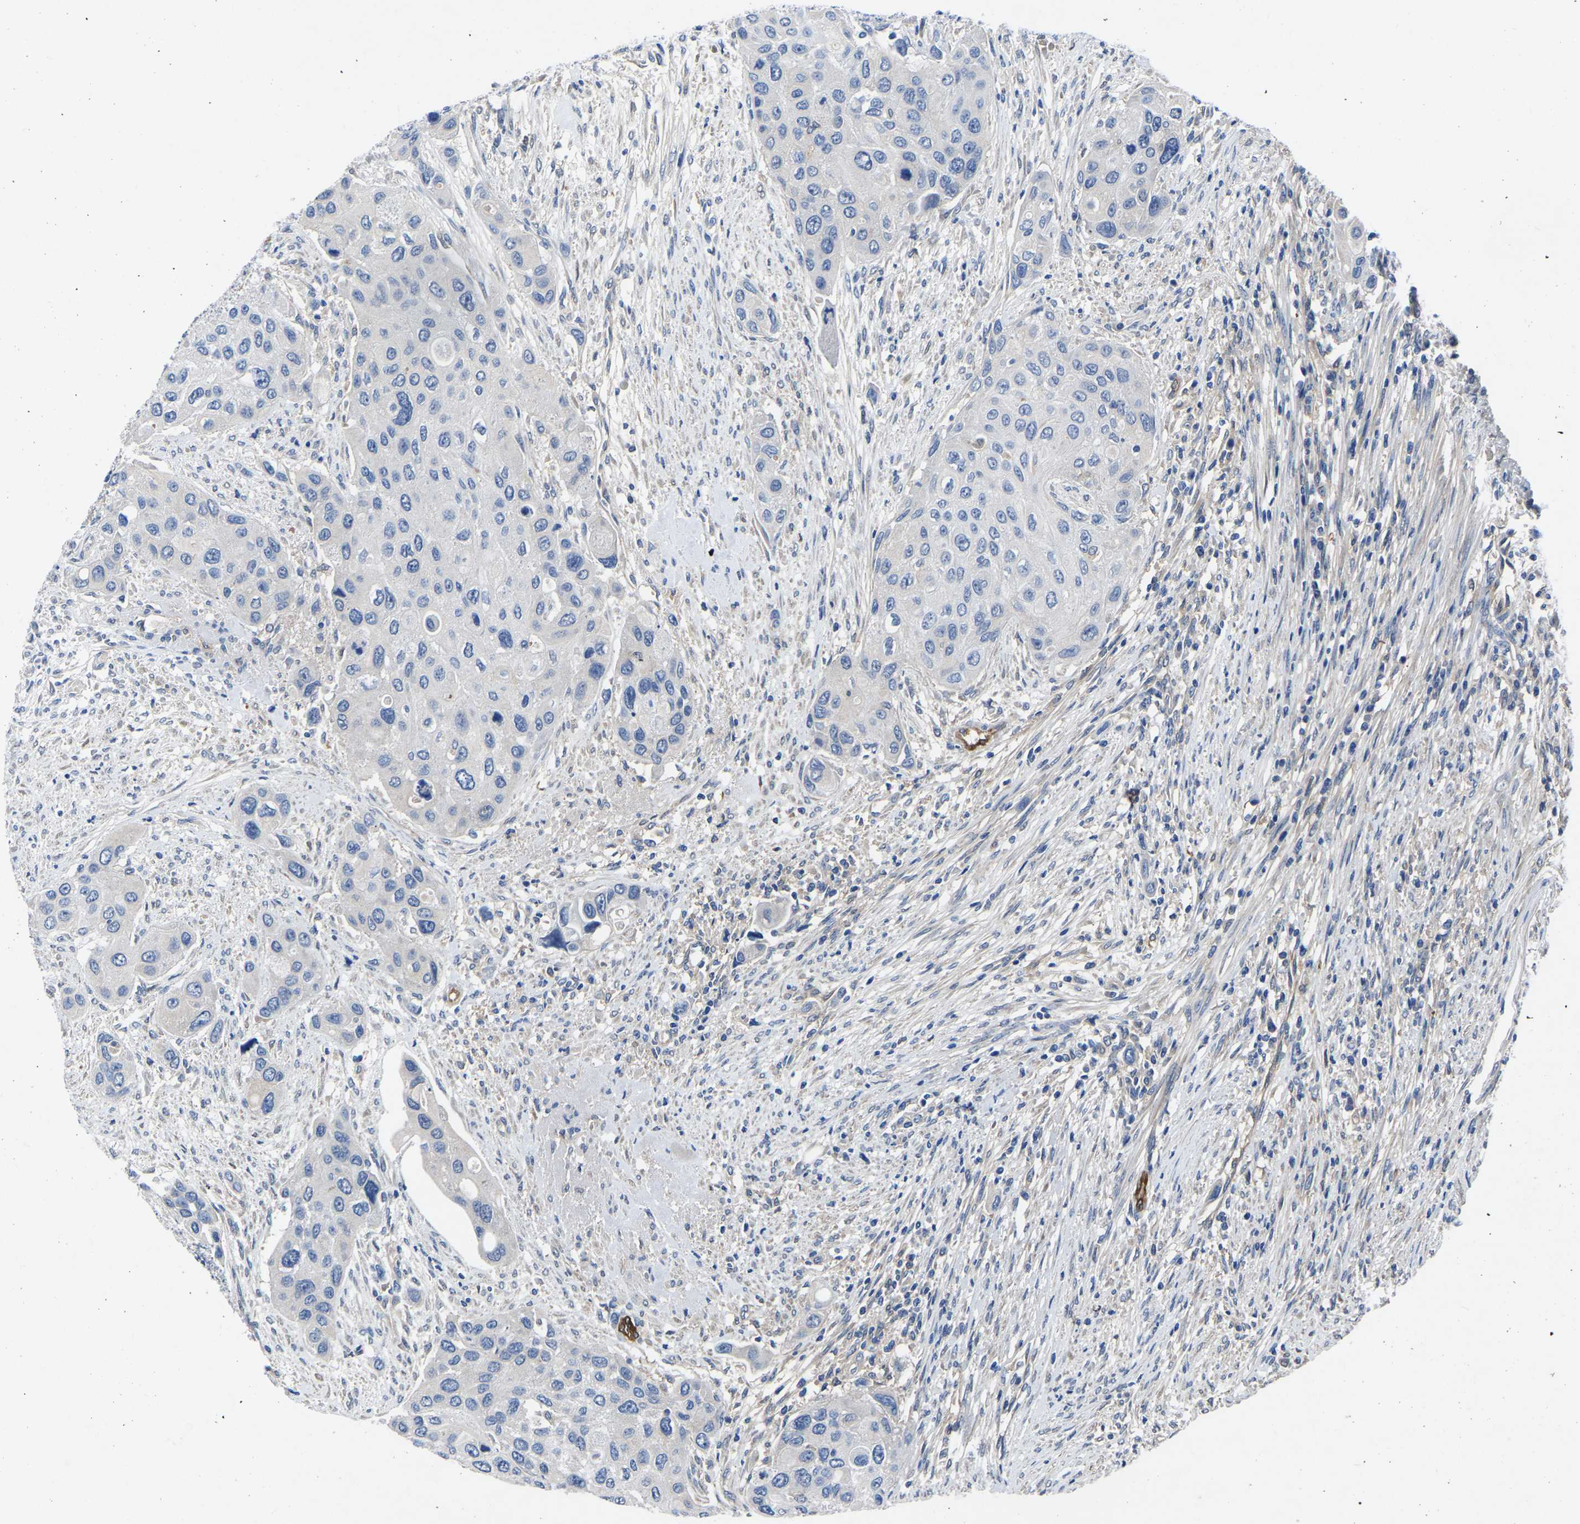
{"staining": {"intensity": "negative", "quantity": "none", "location": "none"}, "tissue": "urothelial cancer", "cell_type": "Tumor cells", "image_type": "cancer", "snomed": [{"axis": "morphology", "description": "Urothelial carcinoma, High grade"}, {"axis": "topography", "description": "Urinary bladder"}], "caption": "A photomicrograph of urothelial cancer stained for a protein shows no brown staining in tumor cells.", "gene": "ATG2B", "patient": {"sex": "female", "age": 56}}